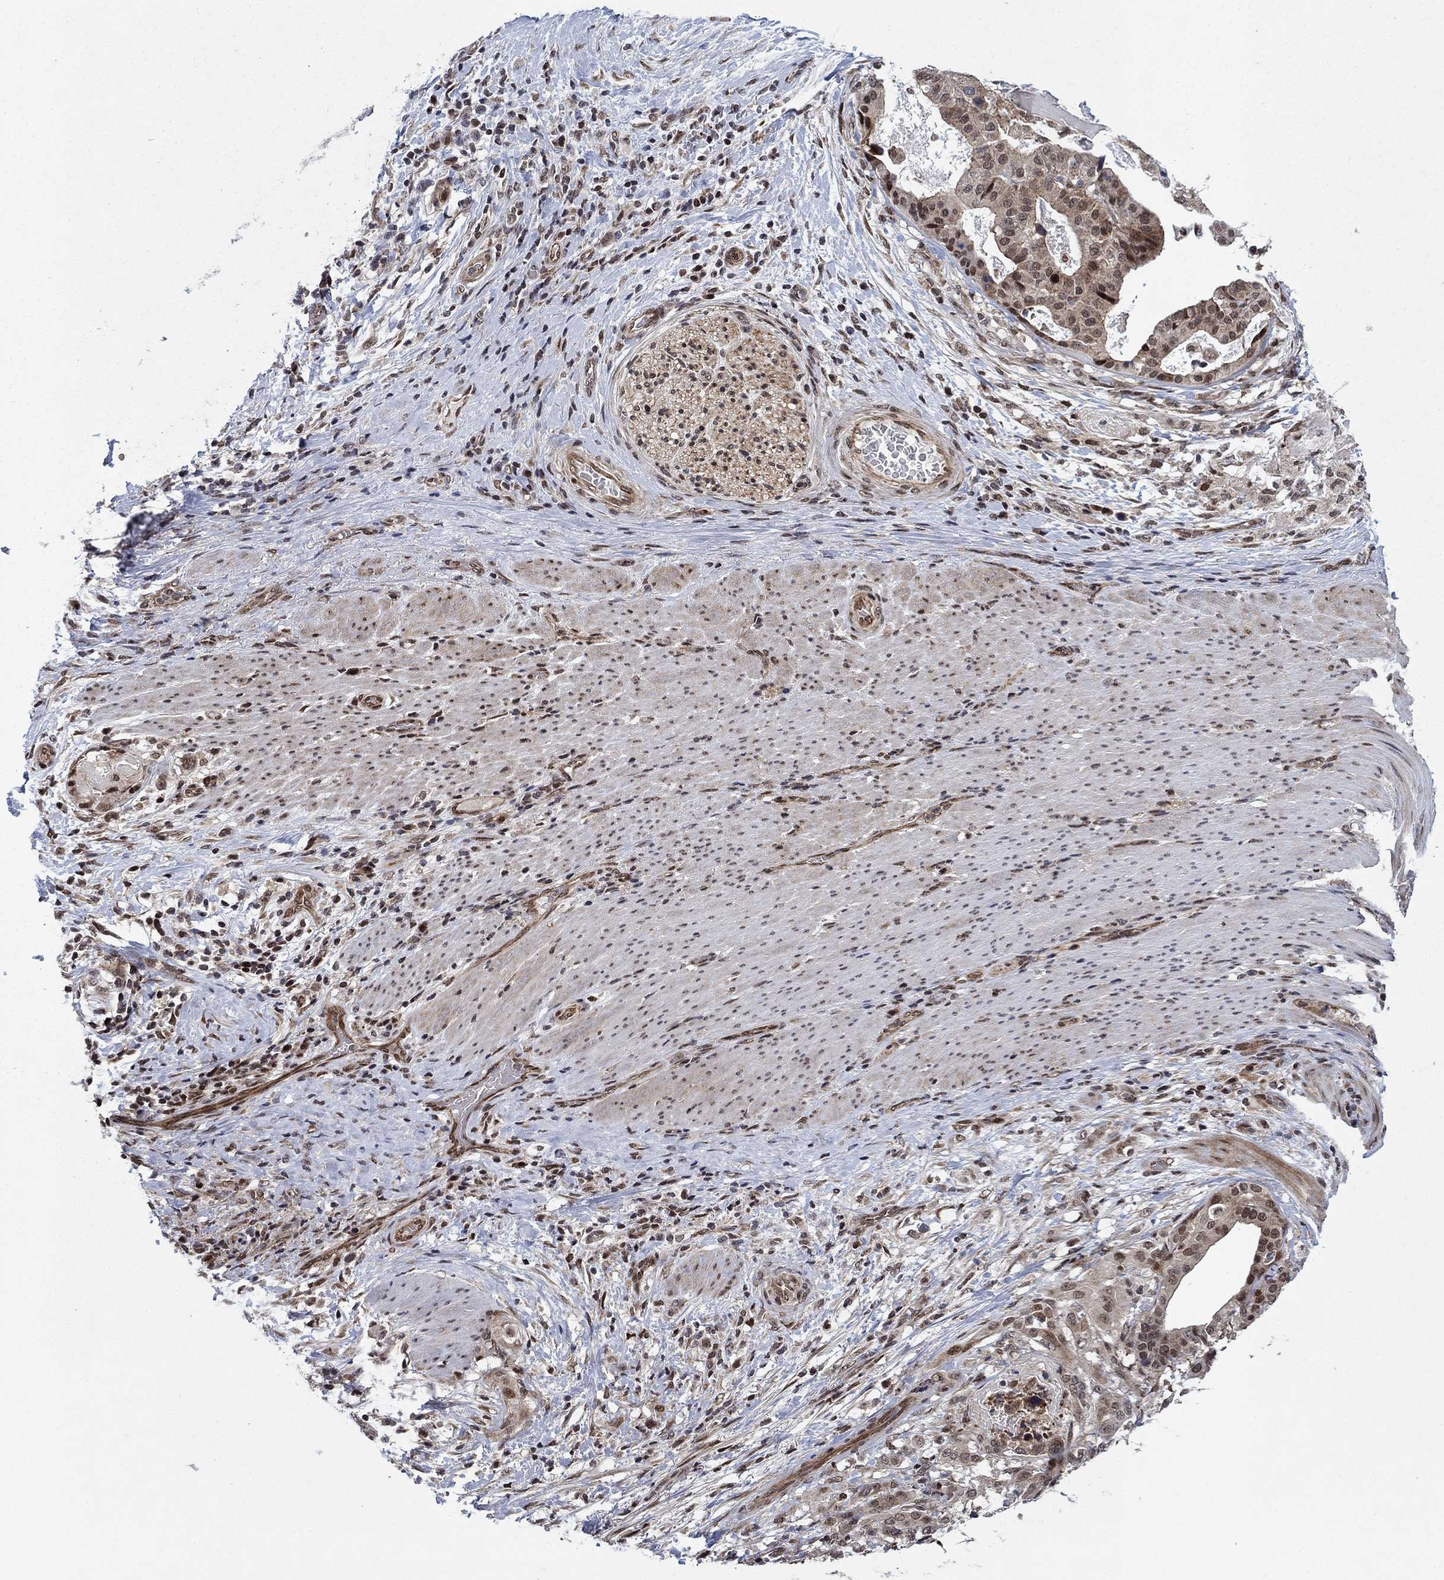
{"staining": {"intensity": "moderate", "quantity": "<25%", "location": "cytoplasmic/membranous,nuclear"}, "tissue": "stomach cancer", "cell_type": "Tumor cells", "image_type": "cancer", "snomed": [{"axis": "morphology", "description": "Adenocarcinoma, NOS"}, {"axis": "topography", "description": "Stomach"}], "caption": "The image shows staining of stomach adenocarcinoma, revealing moderate cytoplasmic/membranous and nuclear protein staining (brown color) within tumor cells. Ihc stains the protein in brown and the nuclei are stained blue.", "gene": "PRICKLE4", "patient": {"sex": "male", "age": 48}}